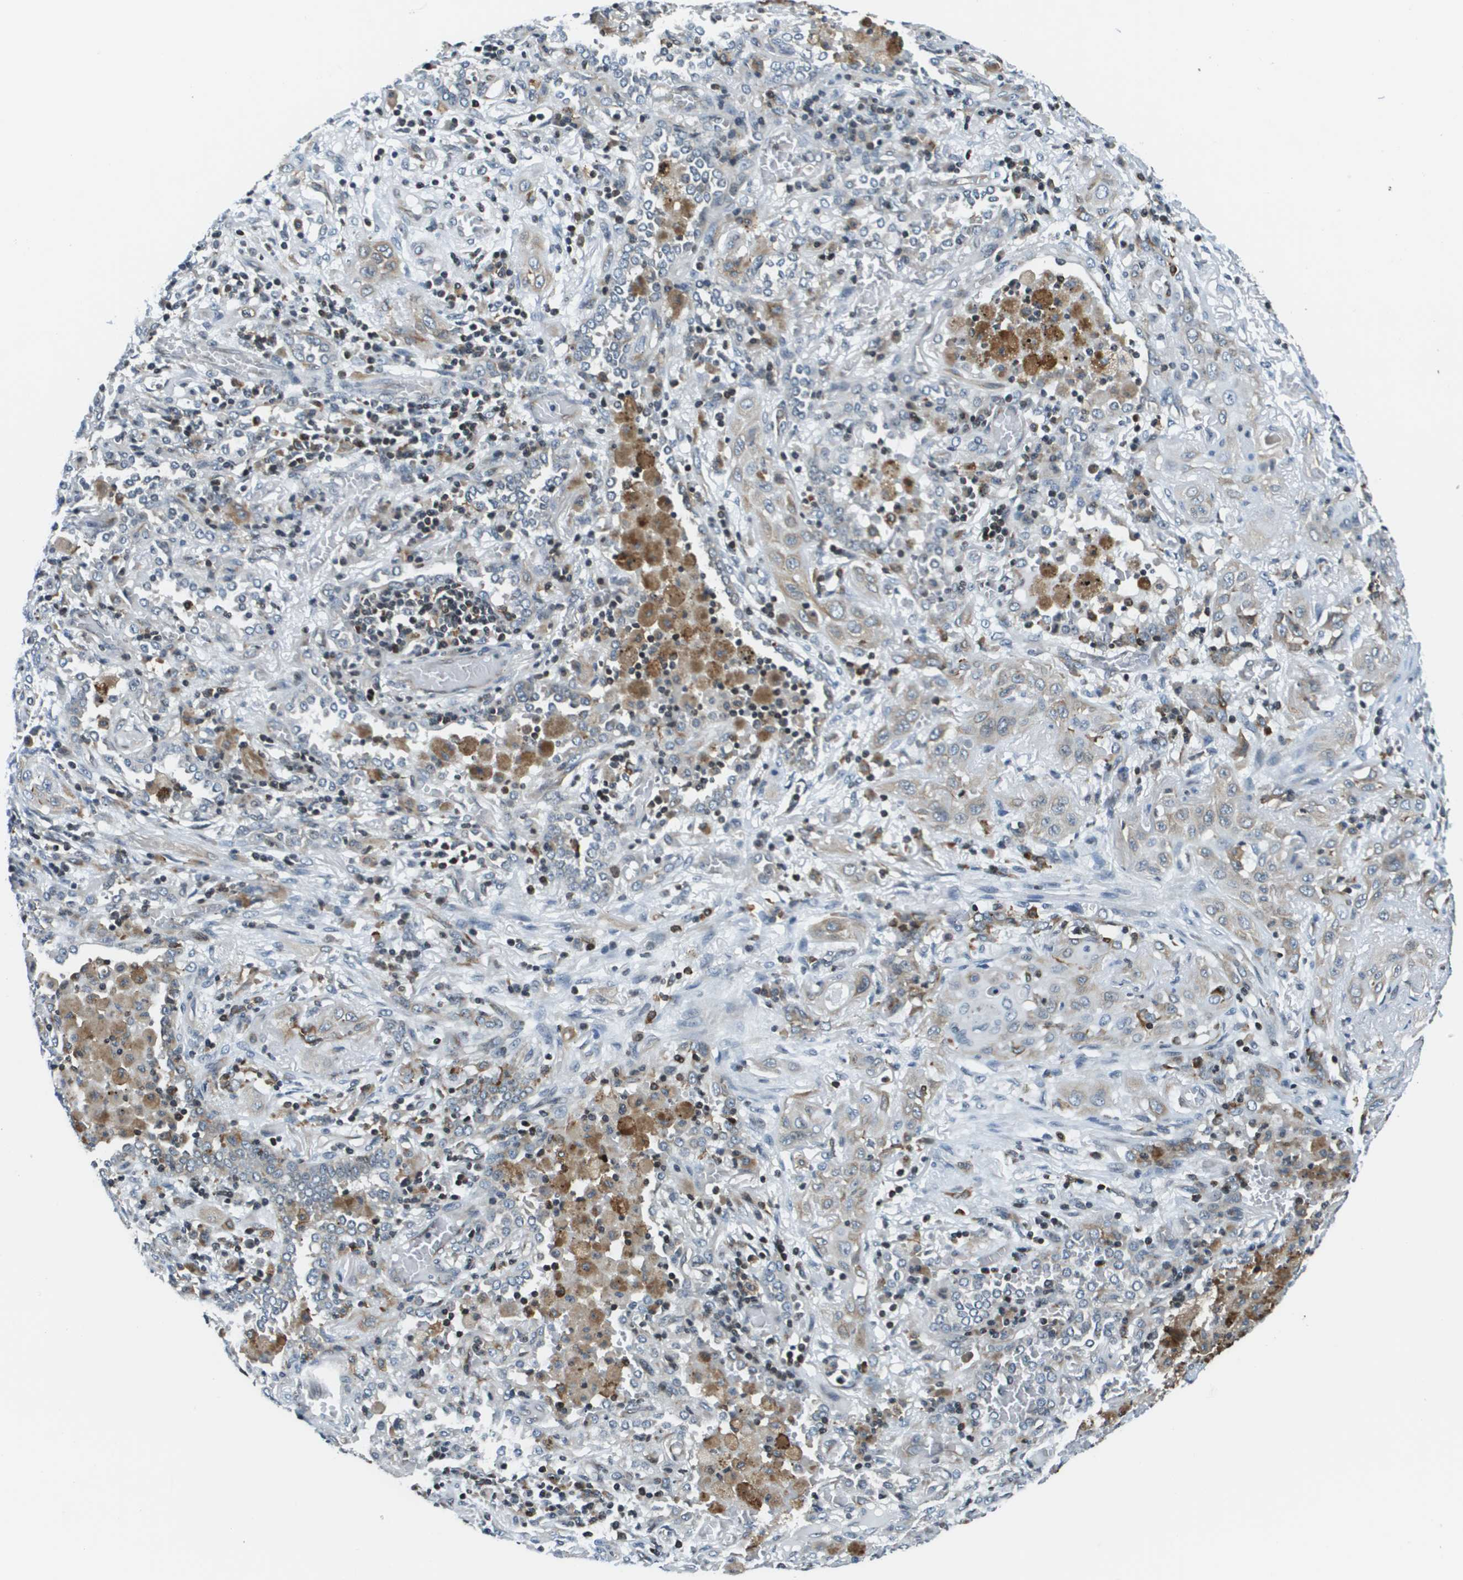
{"staining": {"intensity": "weak", "quantity": "25%-75%", "location": "cytoplasmic/membranous"}, "tissue": "lung cancer", "cell_type": "Tumor cells", "image_type": "cancer", "snomed": [{"axis": "morphology", "description": "Squamous cell carcinoma, NOS"}, {"axis": "topography", "description": "Lung"}], "caption": "There is low levels of weak cytoplasmic/membranous expression in tumor cells of squamous cell carcinoma (lung), as demonstrated by immunohistochemical staining (brown color).", "gene": "ESYT1", "patient": {"sex": "female", "age": 47}}